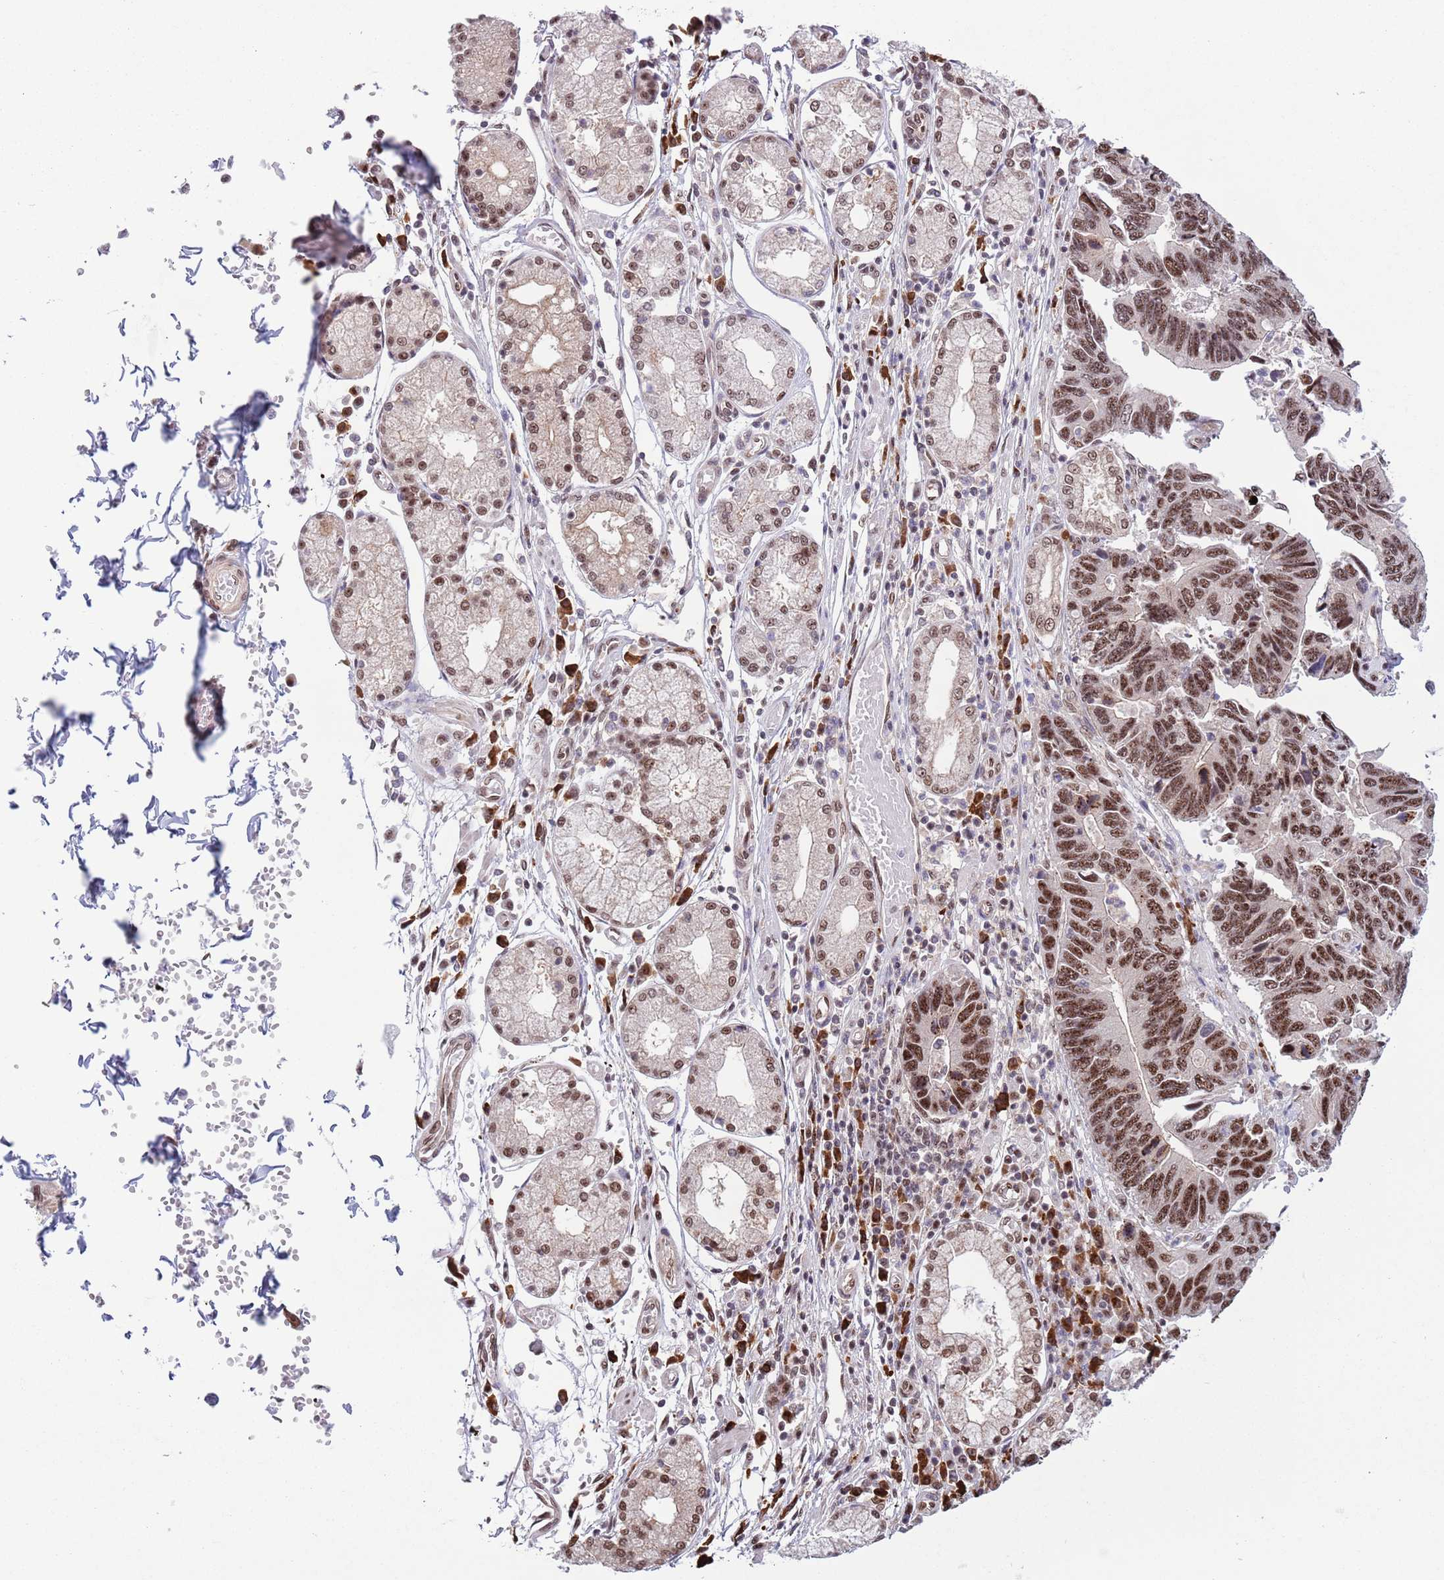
{"staining": {"intensity": "strong", "quantity": ">75%", "location": "nuclear"}, "tissue": "stomach cancer", "cell_type": "Tumor cells", "image_type": "cancer", "snomed": [{"axis": "morphology", "description": "Adenocarcinoma, NOS"}, {"axis": "topography", "description": "Stomach"}], "caption": "Immunohistochemical staining of stomach cancer (adenocarcinoma) reveals high levels of strong nuclear protein expression in approximately >75% of tumor cells.", "gene": "SIPA1L3", "patient": {"sex": "male", "age": 59}}